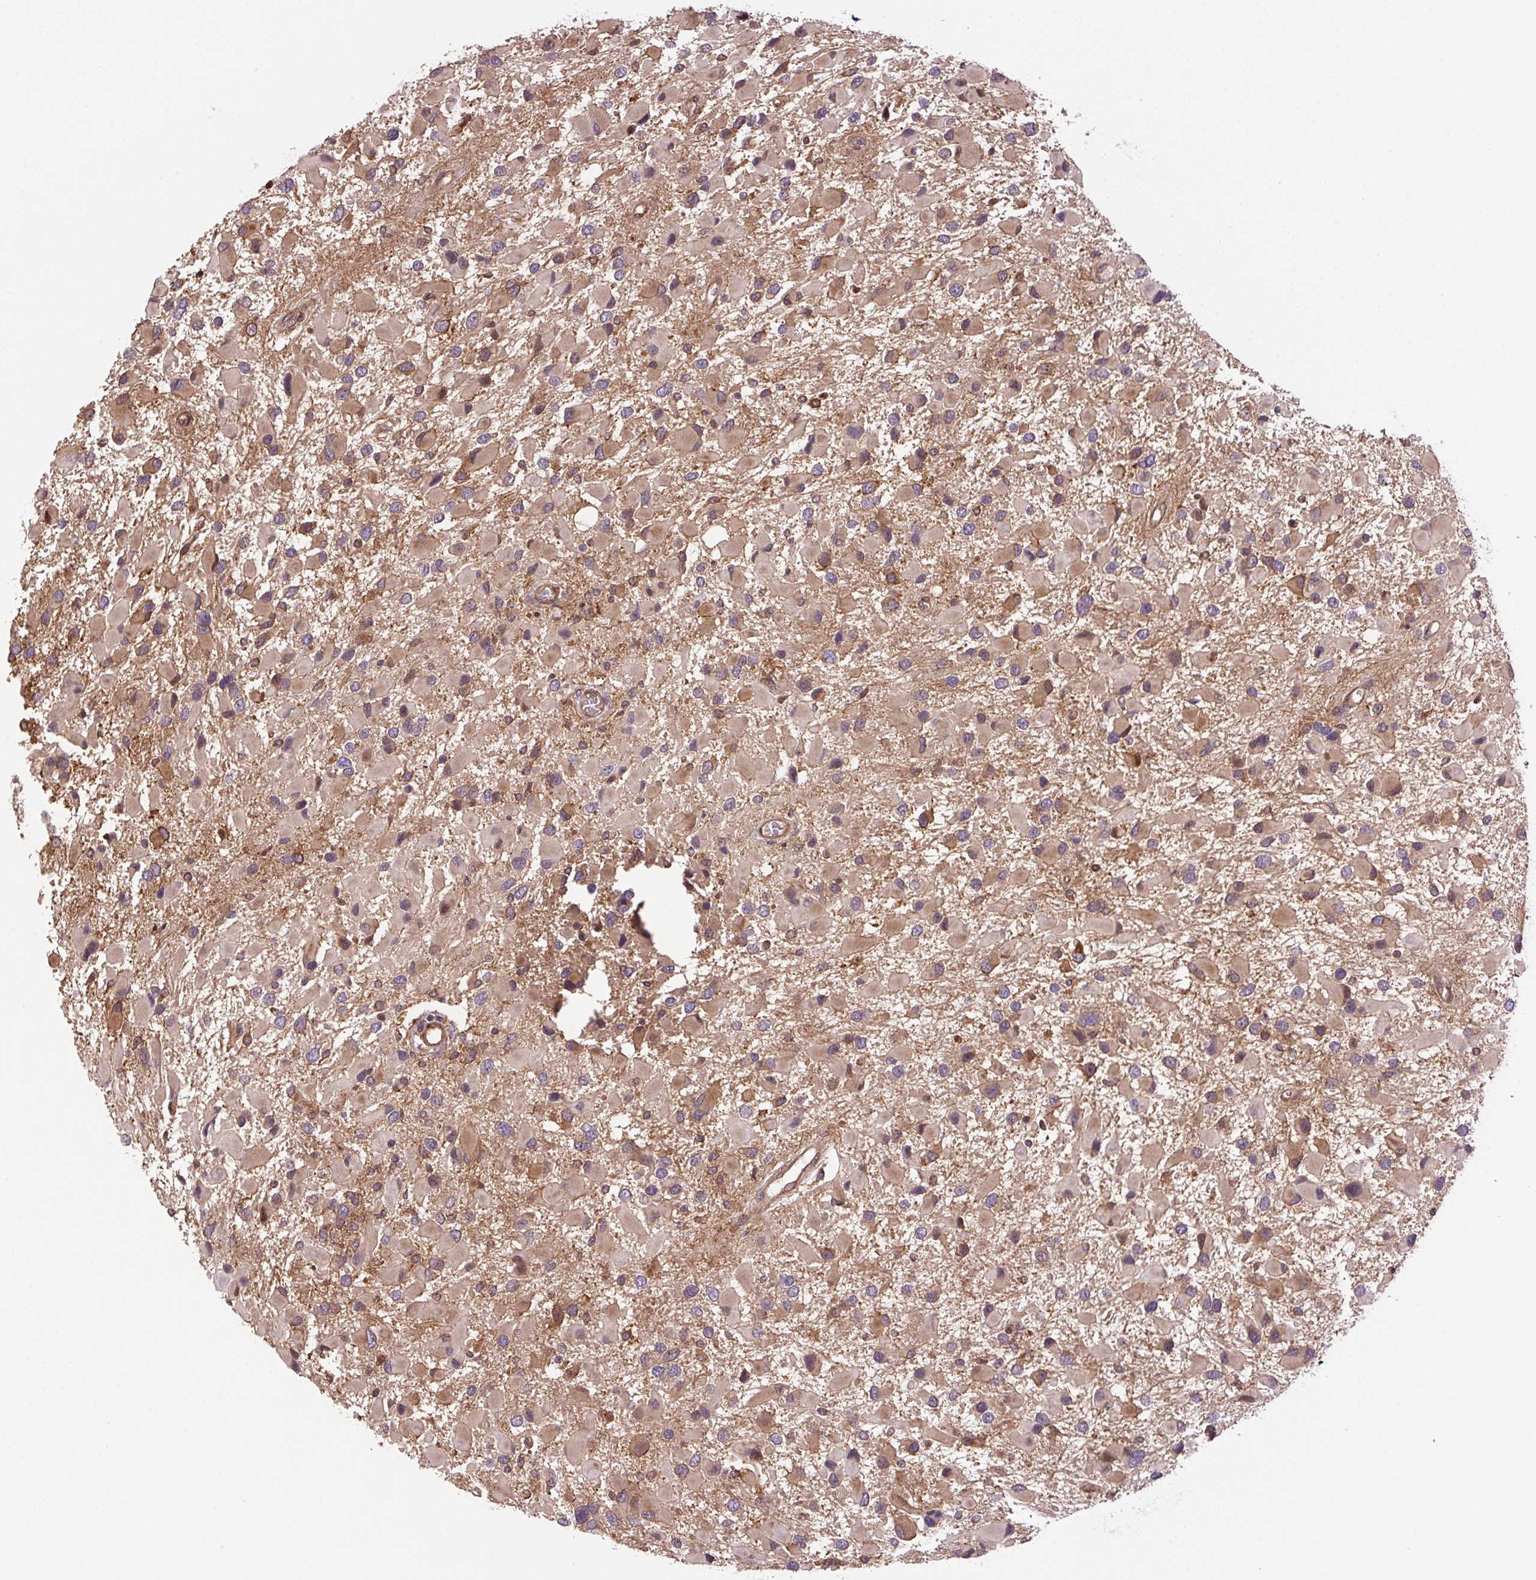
{"staining": {"intensity": "weak", "quantity": ">75%", "location": "cytoplasmic/membranous"}, "tissue": "glioma", "cell_type": "Tumor cells", "image_type": "cancer", "snomed": [{"axis": "morphology", "description": "Glioma, malignant, High grade"}, {"axis": "topography", "description": "Brain"}], "caption": "A brown stain labels weak cytoplasmic/membranous positivity of a protein in malignant glioma (high-grade) tumor cells. (DAB (3,3'-diaminobenzidine) IHC, brown staining for protein, blue staining for nuclei).", "gene": "SEPTIN10", "patient": {"sex": "male", "age": 53}}